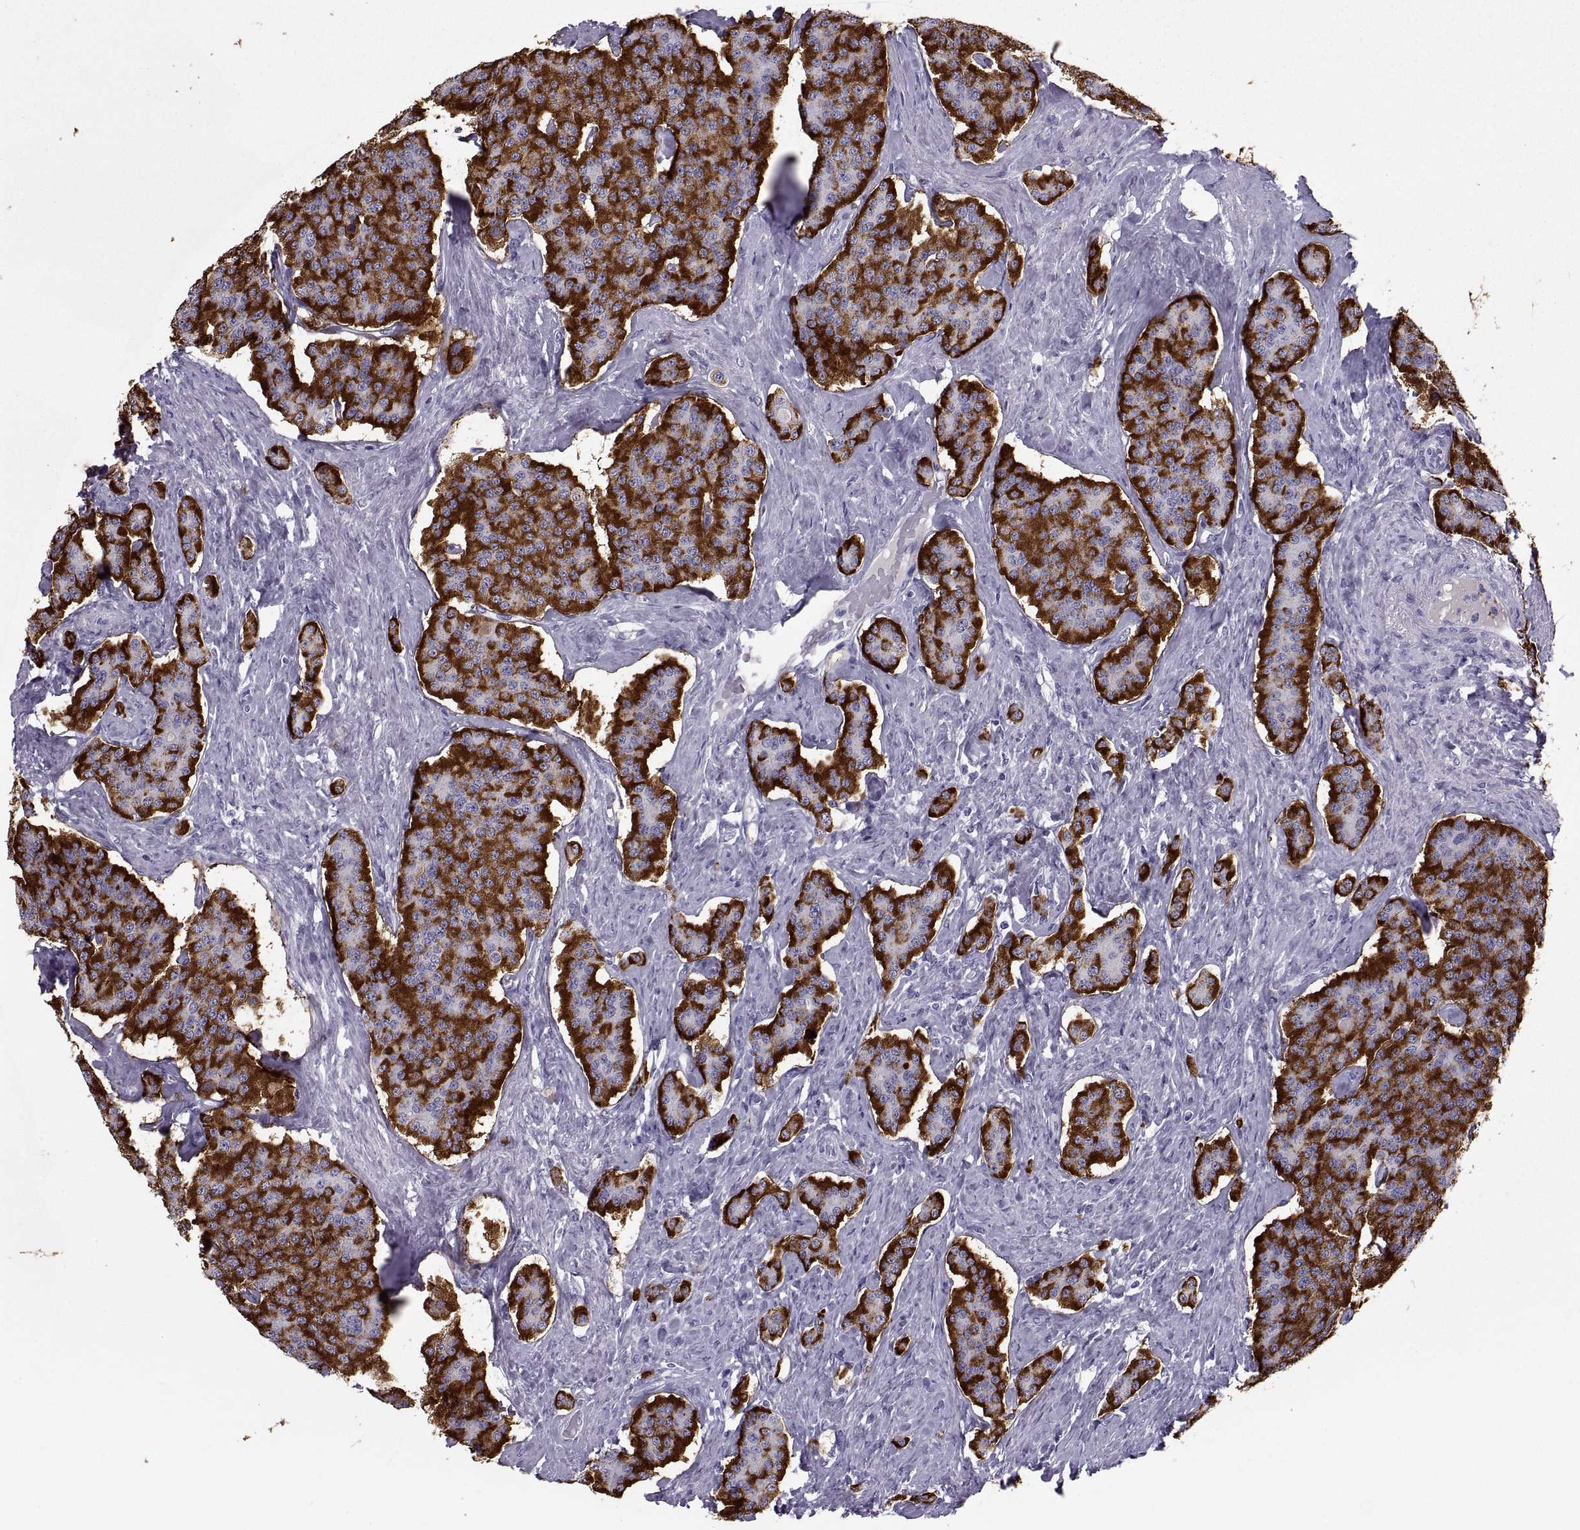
{"staining": {"intensity": "strong", "quantity": ">75%", "location": "cytoplasmic/membranous"}, "tissue": "carcinoid", "cell_type": "Tumor cells", "image_type": "cancer", "snomed": [{"axis": "morphology", "description": "Carcinoid, malignant, NOS"}, {"axis": "topography", "description": "Small intestine"}], "caption": "DAB (3,3'-diaminobenzidine) immunohistochemical staining of malignant carcinoid exhibits strong cytoplasmic/membranous protein positivity in about >75% of tumor cells.", "gene": "PCSK1N", "patient": {"sex": "female", "age": 58}}